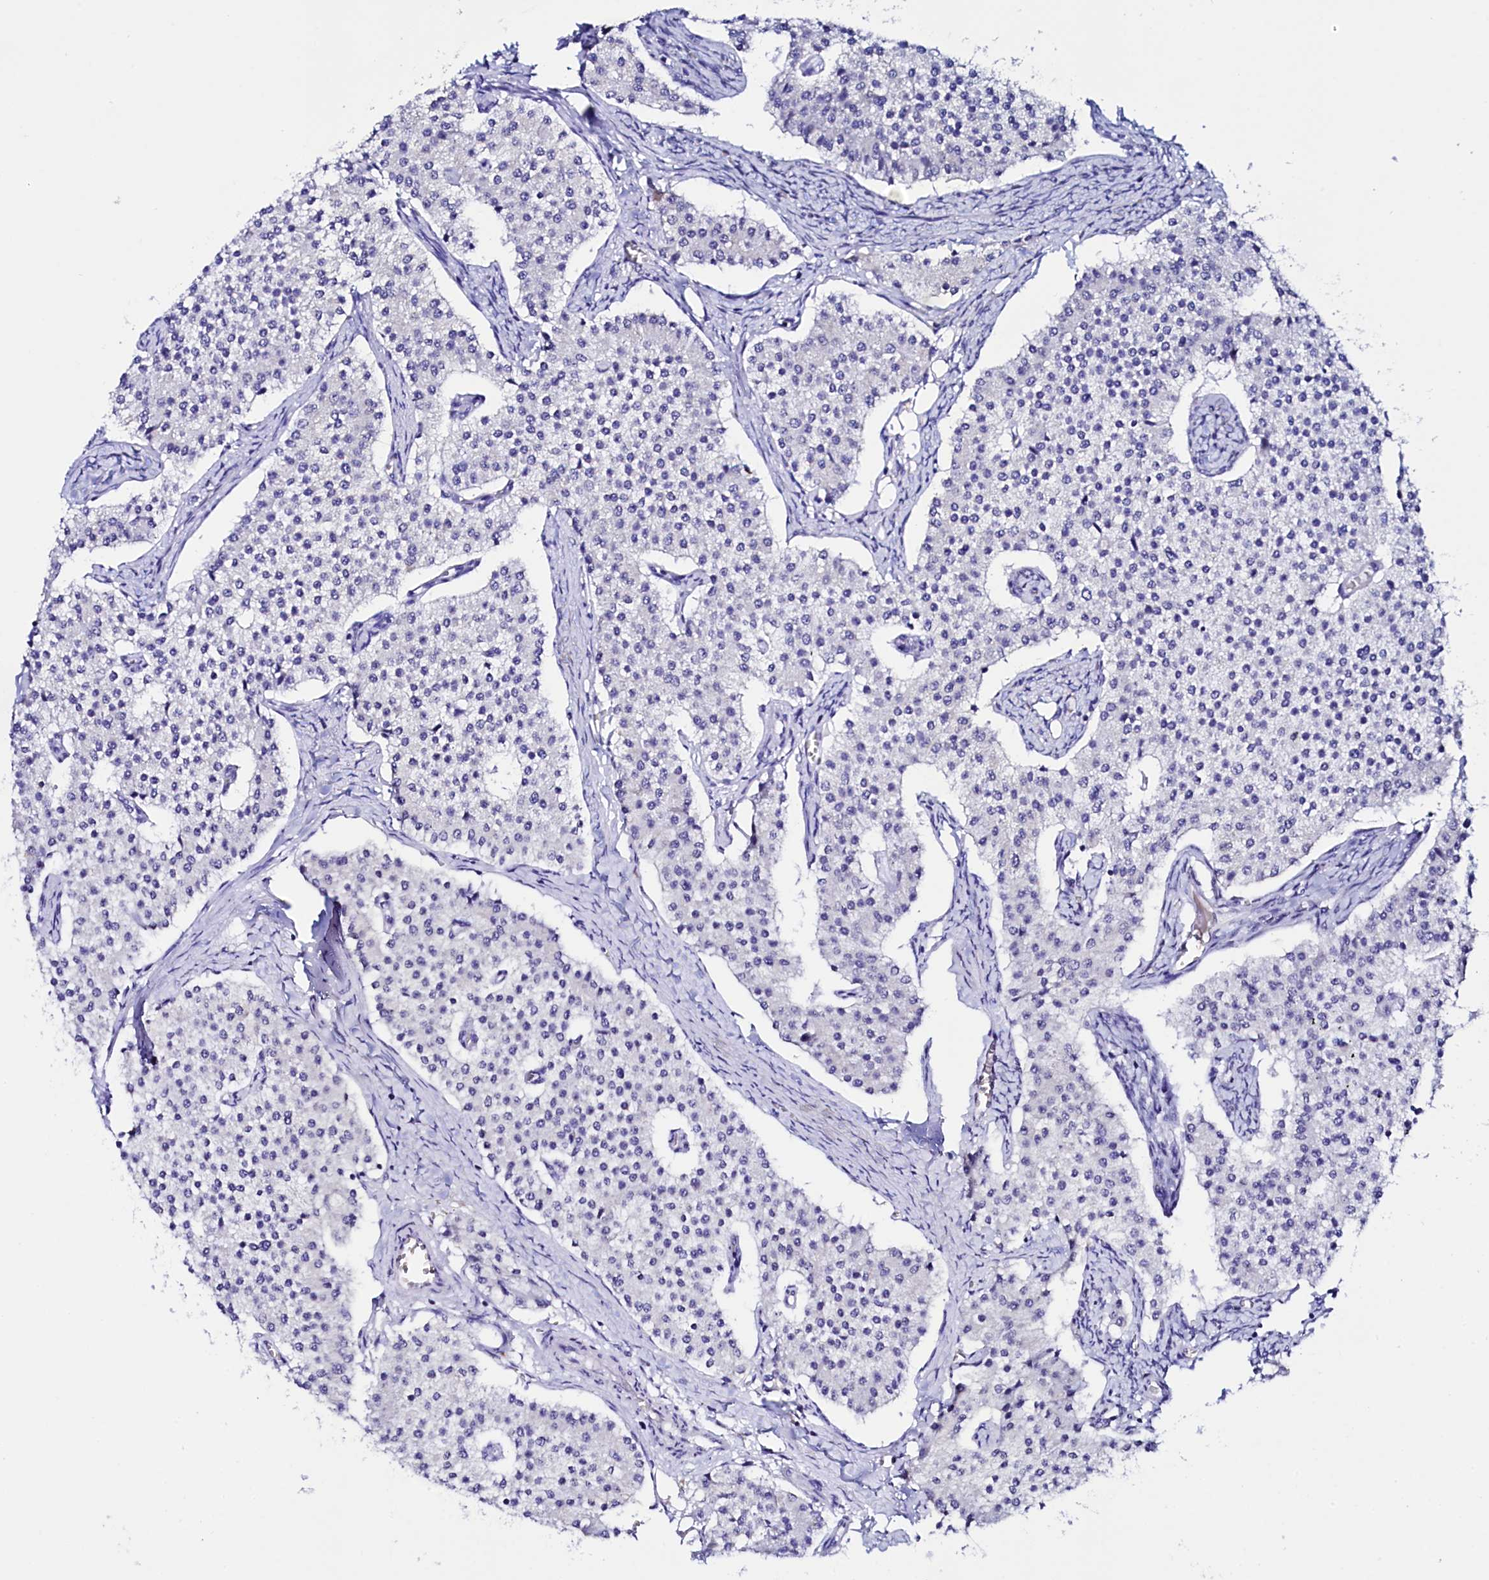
{"staining": {"intensity": "negative", "quantity": "none", "location": "none"}, "tissue": "carcinoid", "cell_type": "Tumor cells", "image_type": "cancer", "snomed": [{"axis": "morphology", "description": "Carcinoid, malignant, NOS"}, {"axis": "topography", "description": "Colon"}], "caption": "Immunohistochemistry micrograph of human carcinoid stained for a protein (brown), which reveals no staining in tumor cells.", "gene": "HAND1", "patient": {"sex": "female", "age": 52}}